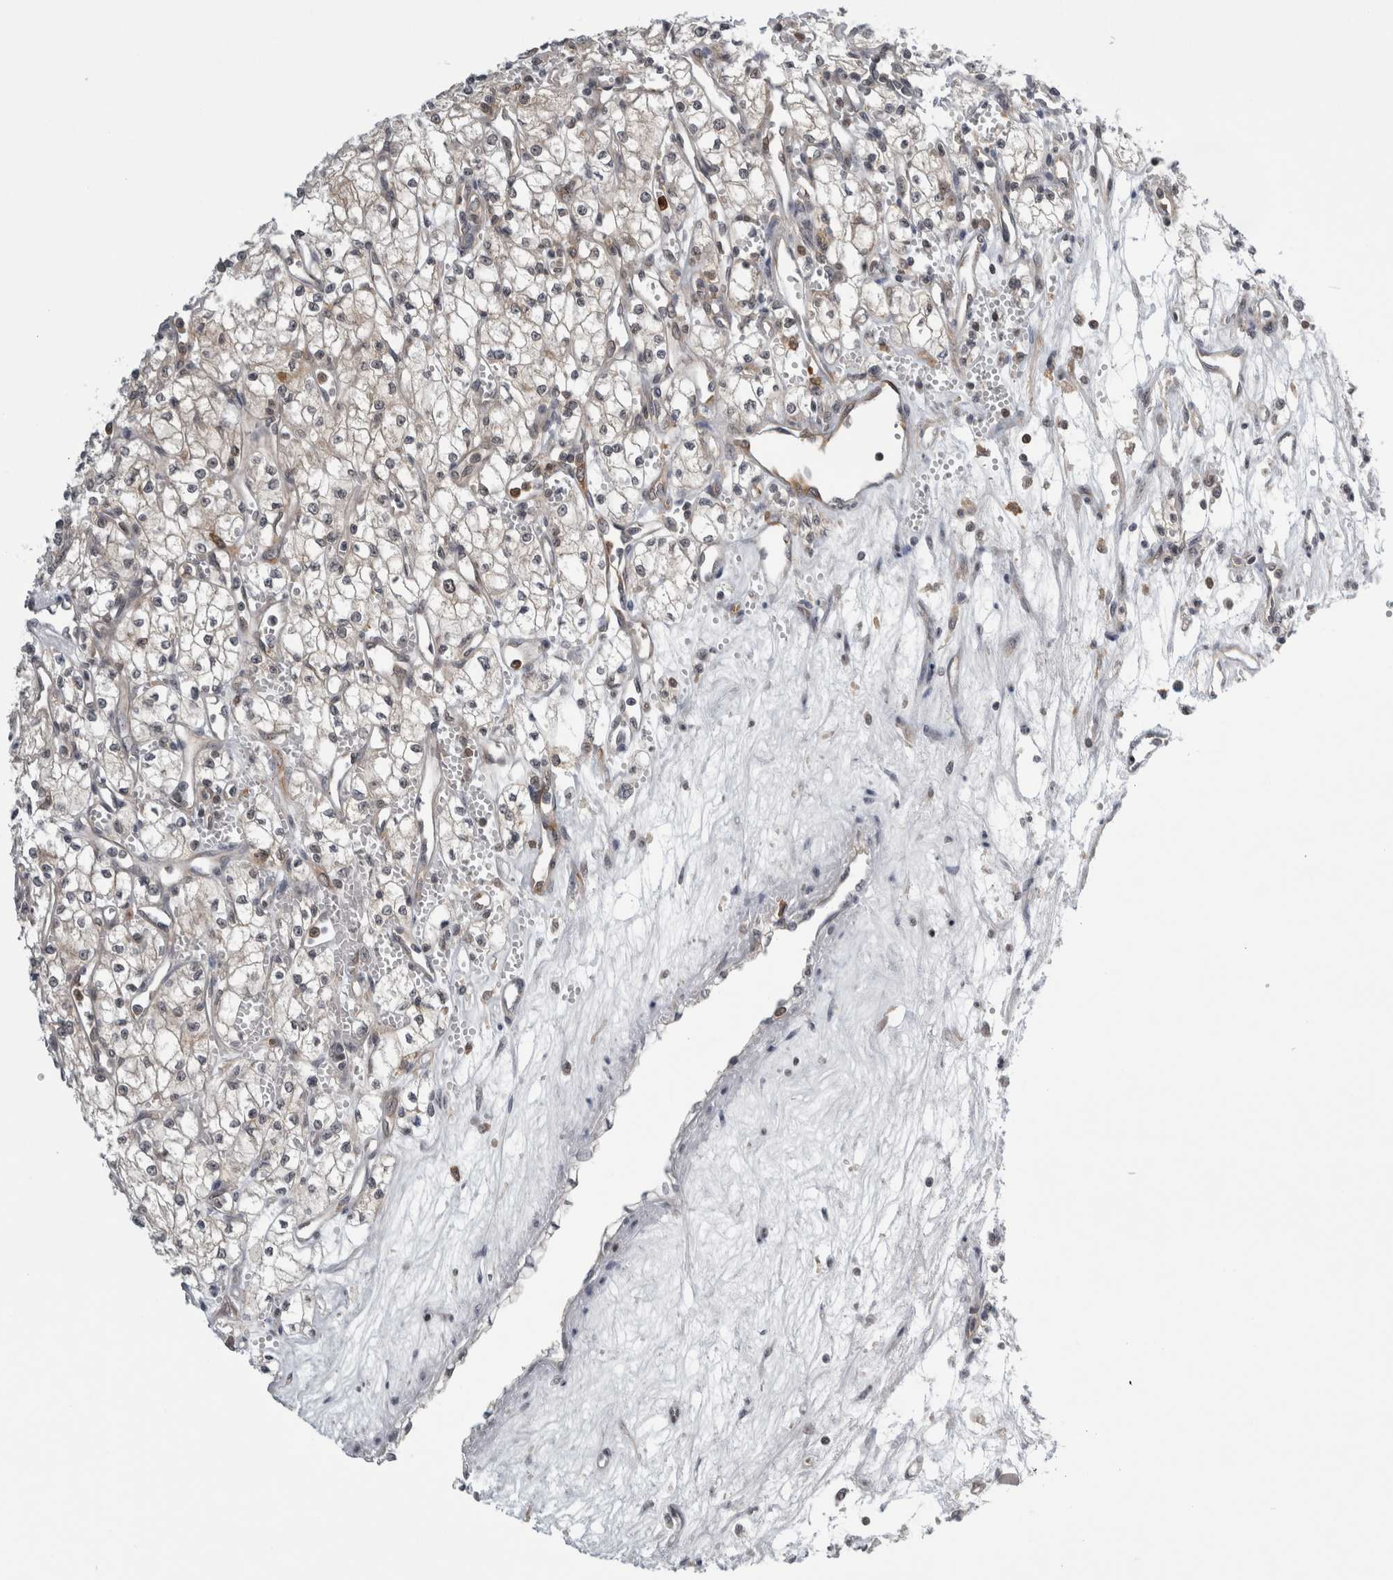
{"staining": {"intensity": "negative", "quantity": "none", "location": "none"}, "tissue": "renal cancer", "cell_type": "Tumor cells", "image_type": "cancer", "snomed": [{"axis": "morphology", "description": "Adenocarcinoma, NOS"}, {"axis": "topography", "description": "Kidney"}], "caption": "Renal cancer was stained to show a protein in brown. There is no significant positivity in tumor cells.", "gene": "CACYBP", "patient": {"sex": "male", "age": 59}}